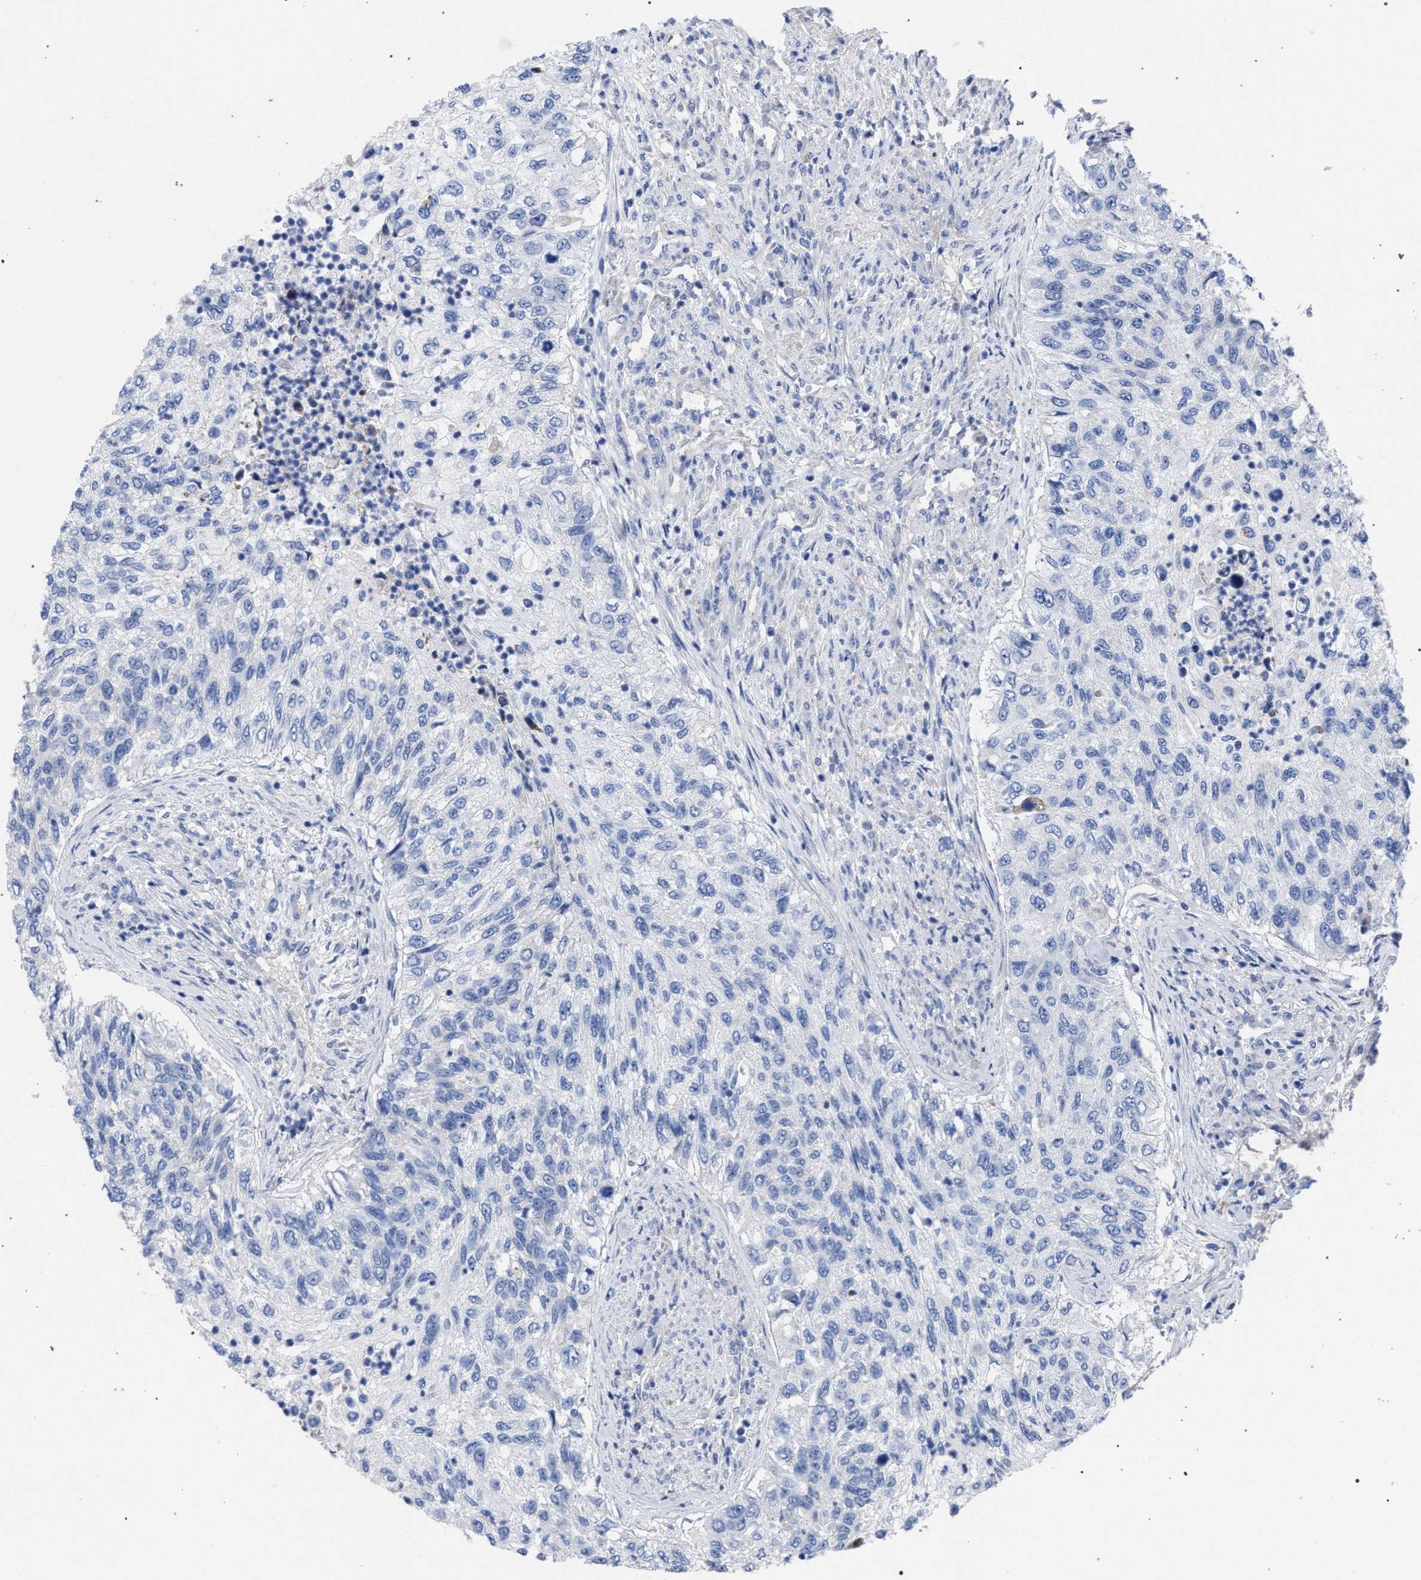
{"staining": {"intensity": "negative", "quantity": "none", "location": "none"}, "tissue": "urothelial cancer", "cell_type": "Tumor cells", "image_type": "cancer", "snomed": [{"axis": "morphology", "description": "Urothelial carcinoma, High grade"}, {"axis": "topography", "description": "Urinary bladder"}], "caption": "Immunohistochemistry (IHC) micrograph of neoplastic tissue: human high-grade urothelial carcinoma stained with DAB (3,3'-diaminobenzidine) shows no significant protein expression in tumor cells. Nuclei are stained in blue.", "gene": "GMPR", "patient": {"sex": "female", "age": 60}}